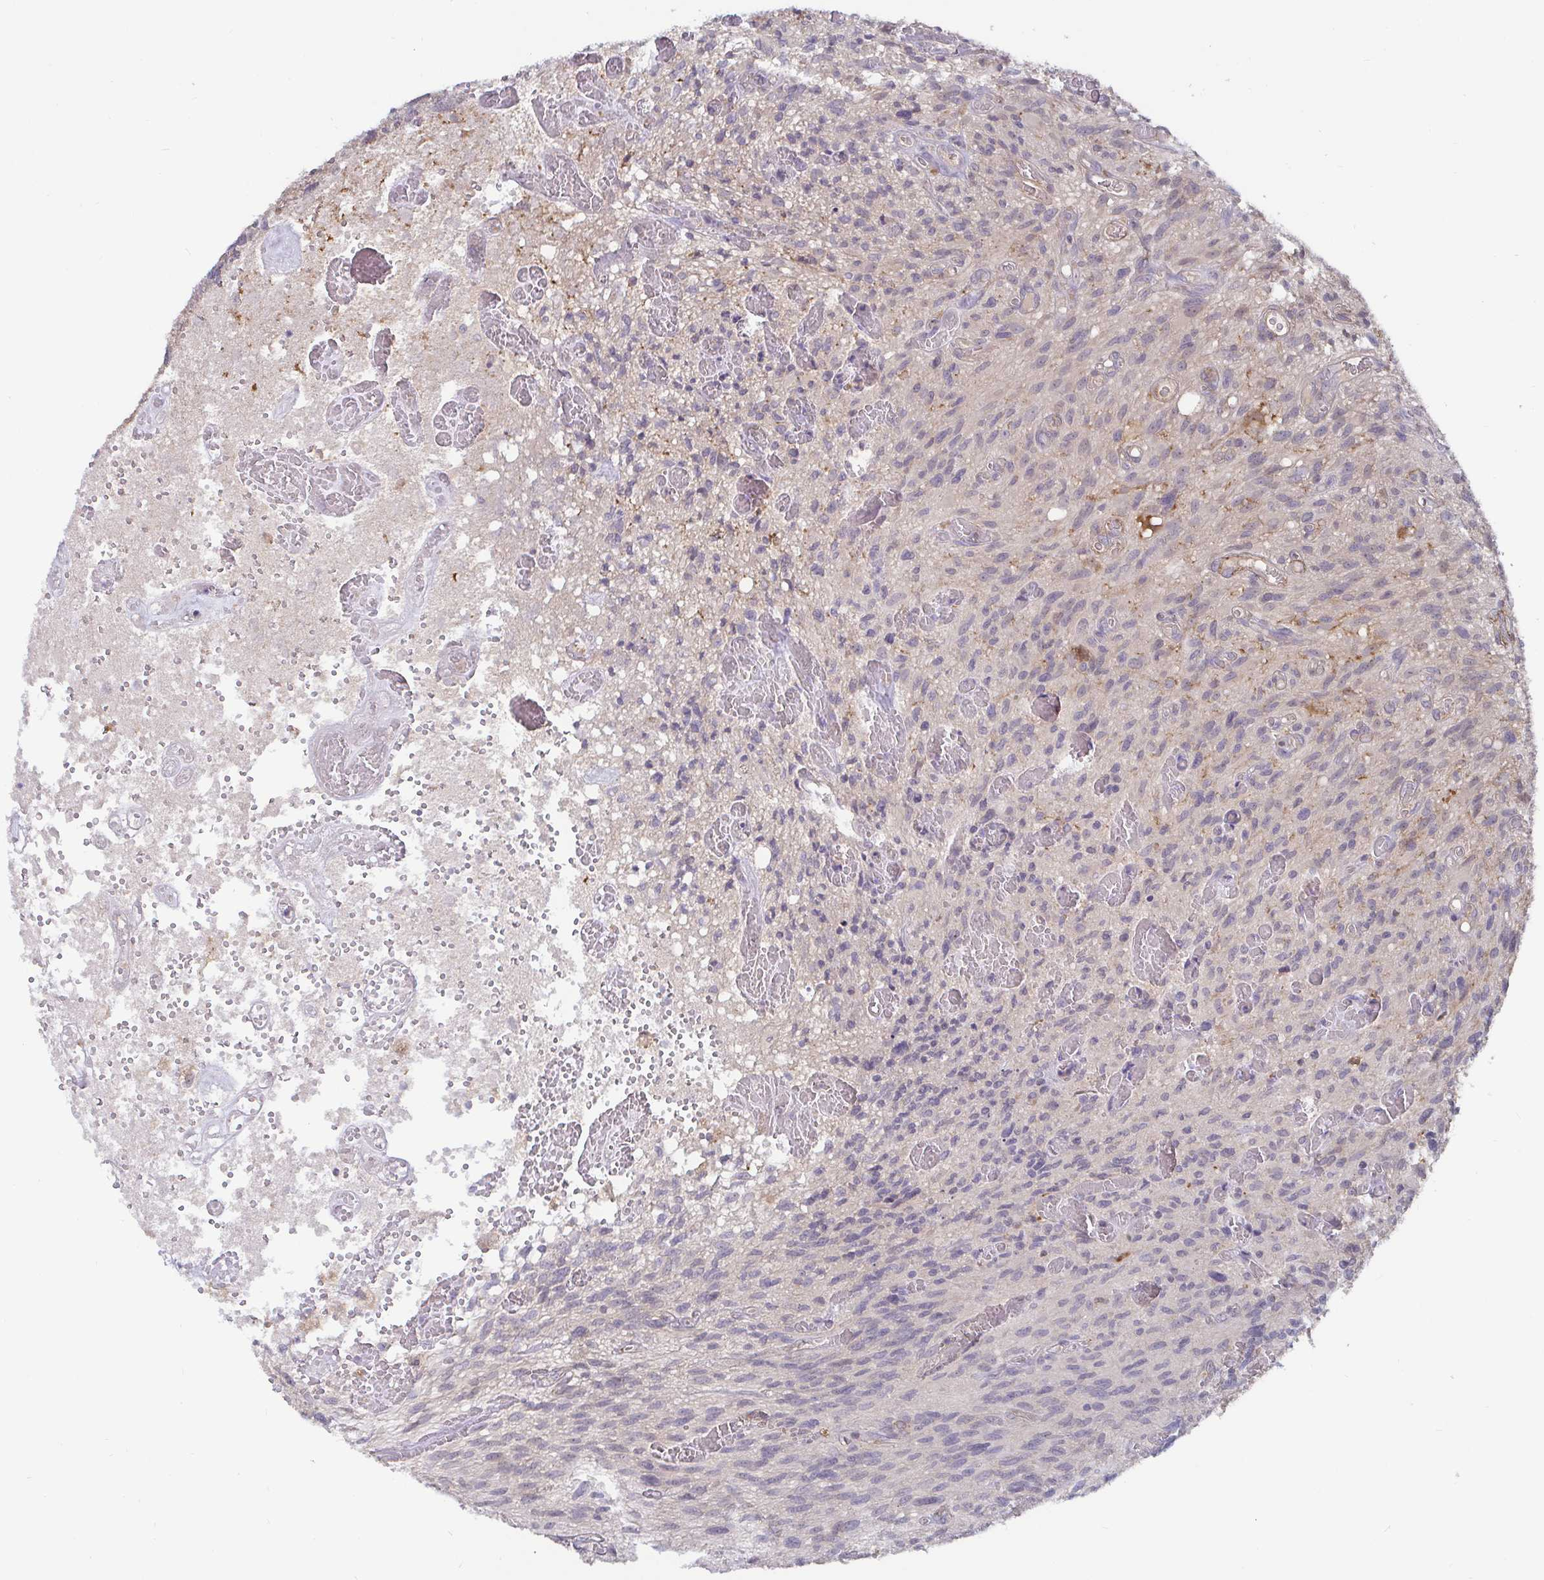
{"staining": {"intensity": "negative", "quantity": "none", "location": "none"}, "tissue": "glioma", "cell_type": "Tumor cells", "image_type": "cancer", "snomed": [{"axis": "morphology", "description": "Glioma, malignant, High grade"}, {"axis": "topography", "description": "Brain"}], "caption": "Tumor cells show no significant protein expression in glioma.", "gene": "CDH18", "patient": {"sex": "male", "age": 75}}